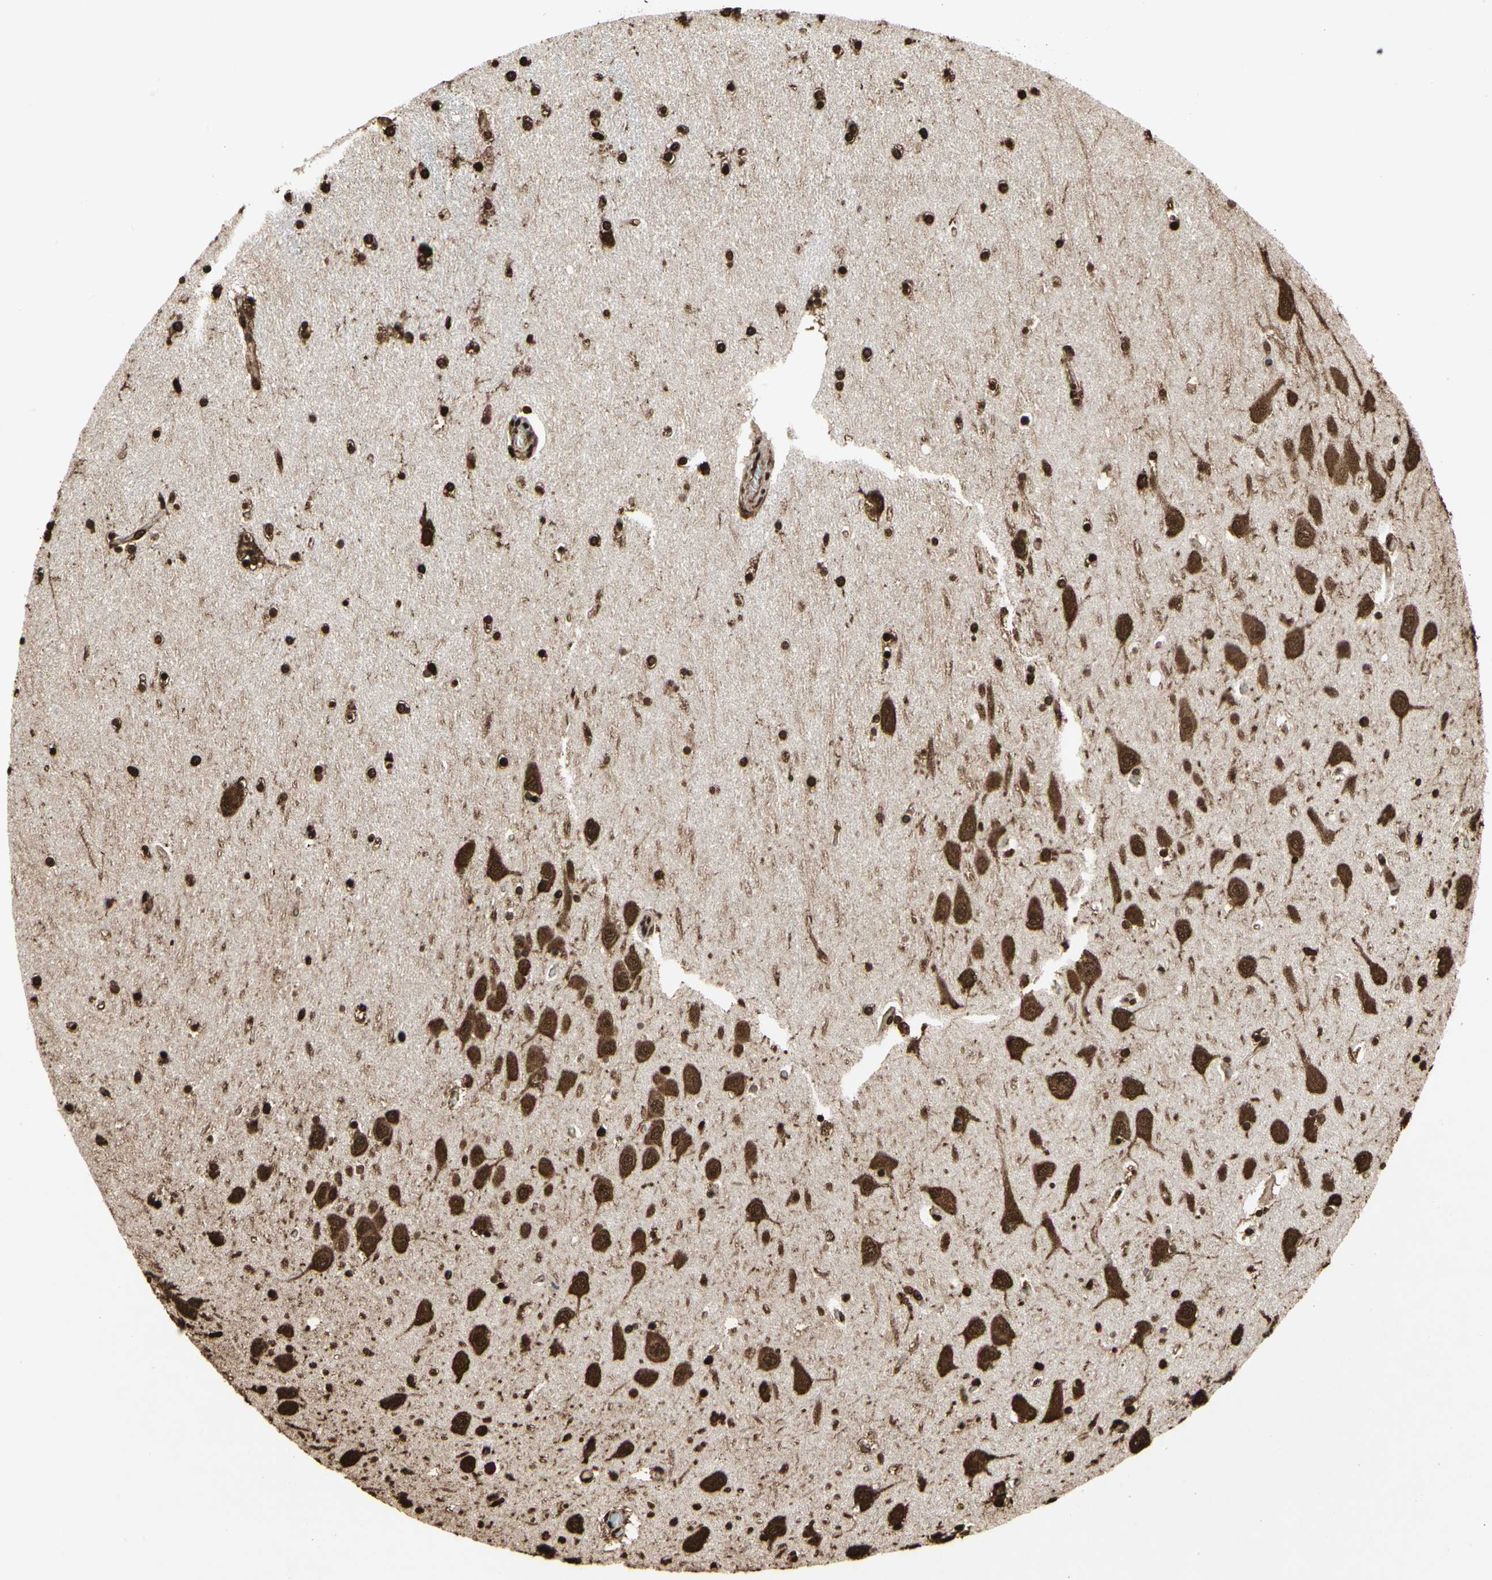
{"staining": {"intensity": "strong", "quantity": ">75%", "location": "cytoplasmic/membranous,nuclear"}, "tissue": "hippocampus", "cell_type": "Glial cells", "image_type": "normal", "snomed": [{"axis": "morphology", "description": "Normal tissue, NOS"}, {"axis": "topography", "description": "Hippocampus"}], "caption": "Immunohistochemical staining of unremarkable hippocampus displays >75% levels of strong cytoplasmic/membranous,nuclear protein positivity in about >75% of glial cells.", "gene": "HNRNPK", "patient": {"sex": "female", "age": 54}}